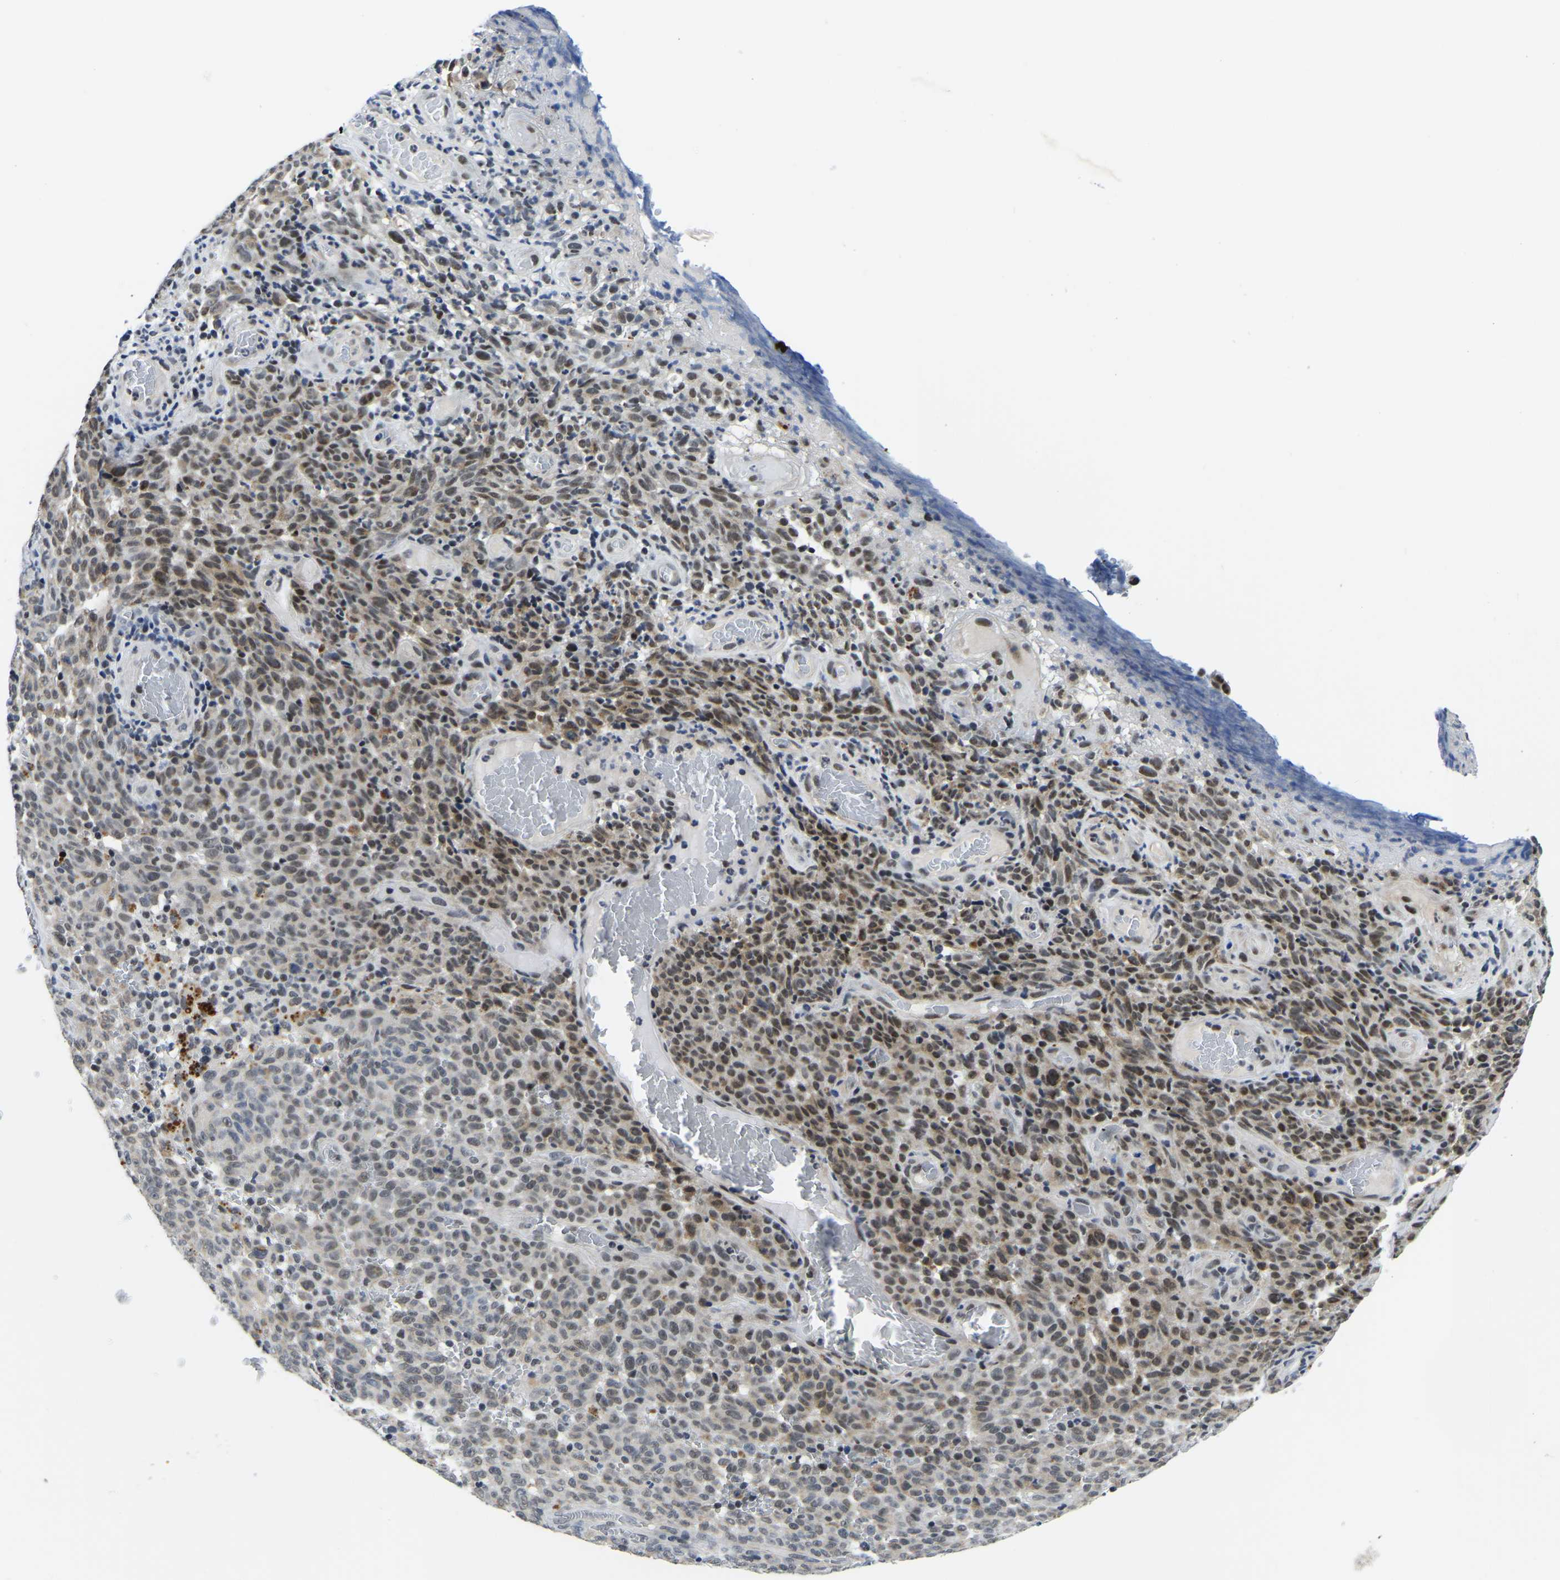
{"staining": {"intensity": "weak", "quantity": "25%-75%", "location": "cytoplasmic/membranous"}, "tissue": "melanoma", "cell_type": "Tumor cells", "image_type": "cancer", "snomed": [{"axis": "morphology", "description": "Malignant melanoma, NOS"}, {"axis": "topography", "description": "Skin"}], "caption": "About 25%-75% of tumor cells in human melanoma display weak cytoplasmic/membranous protein expression as visualized by brown immunohistochemical staining.", "gene": "POLDIP3", "patient": {"sex": "female", "age": 82}}